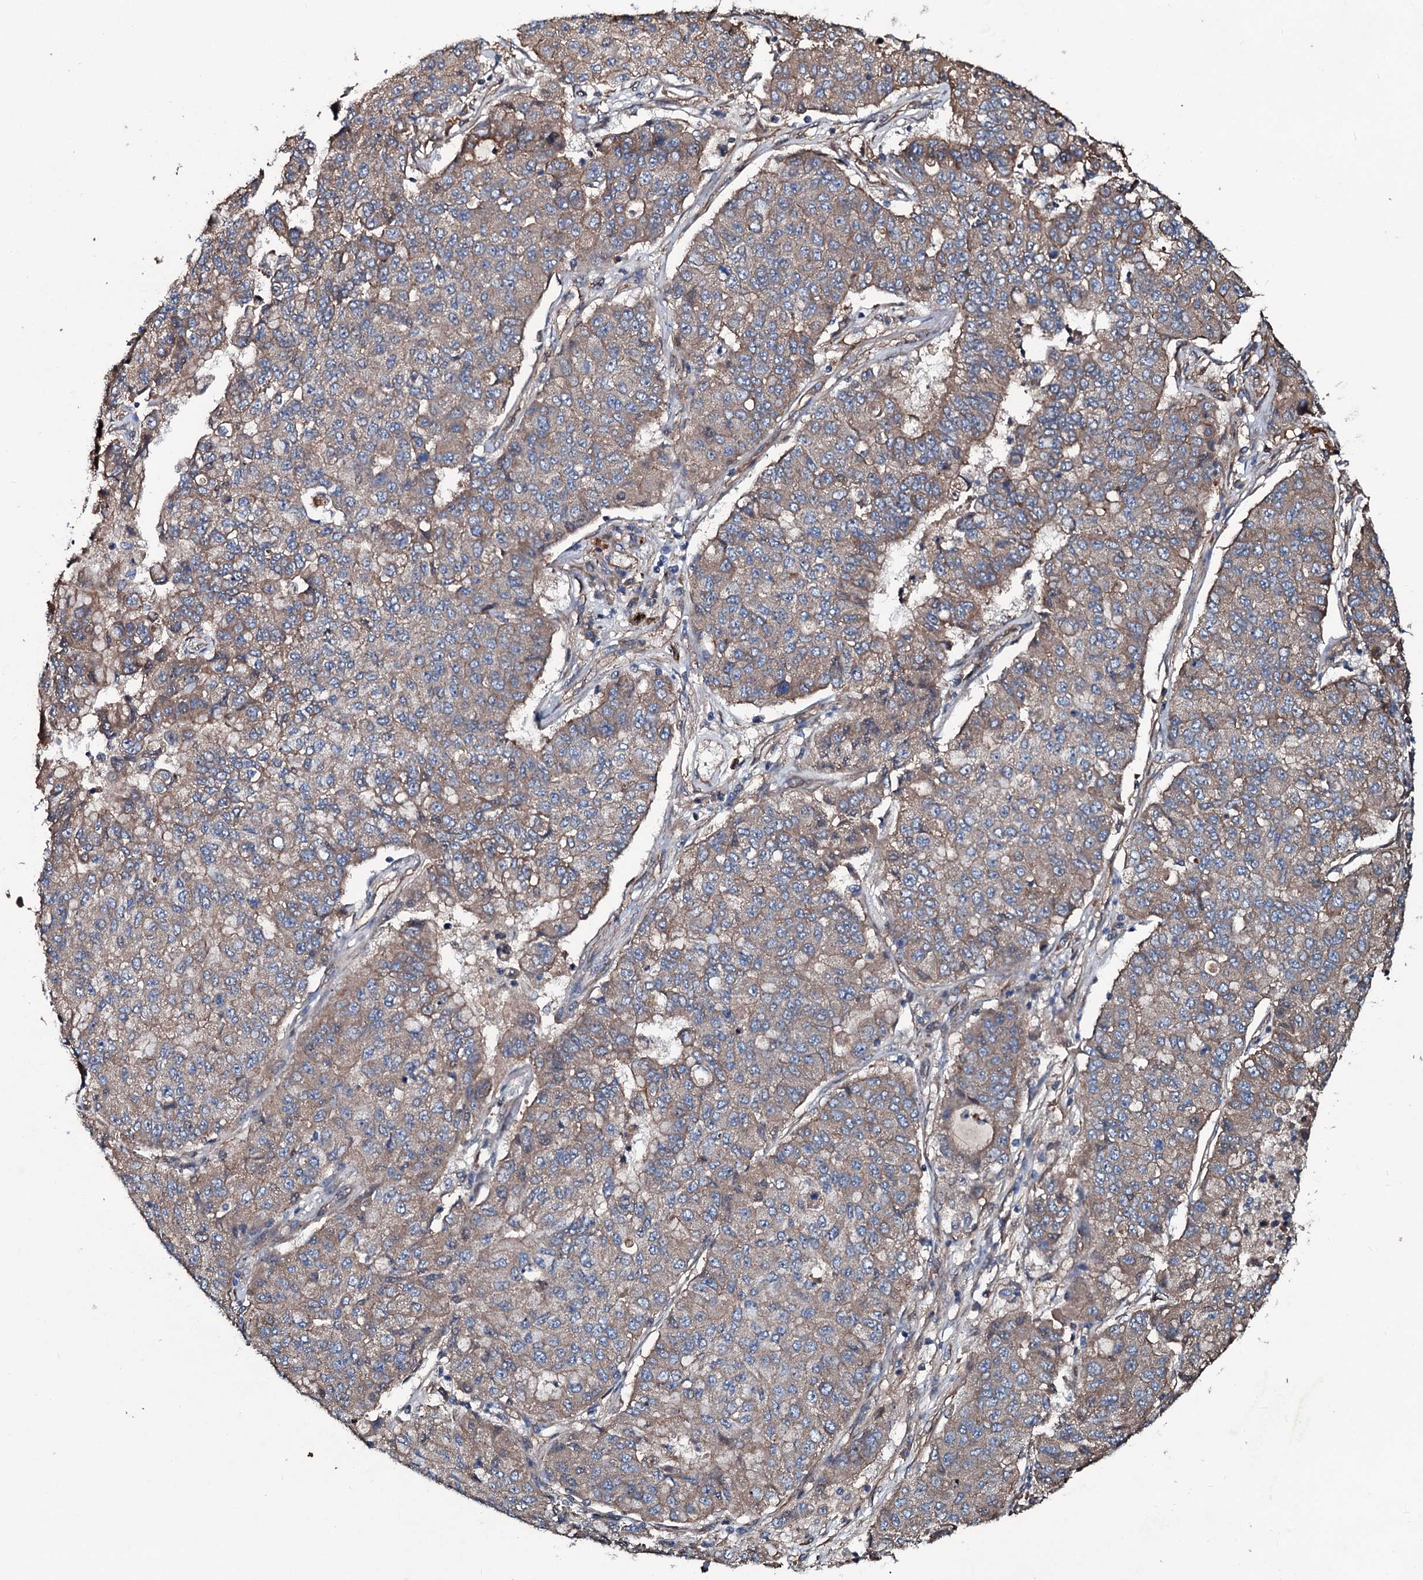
{"staining": {"intensity": "moderate", "quantity": ">75%", "location": "cytoplasmic/membranous"}, "tissue": "lung cancer", "cell_type": "Tumor cells", "image_type": "cancer", "snomed": [{"axis": "morphology", "description": "Squamous cell carcinoma, NOS"}, {"axis": "topography", "description": "Lung"}], "caption": "Human lung cancer (squamous cell carcinoma) stained with a protein marker displays moderate staining in tumor cells.", "gene": "DMAC2", "patient": {"sex": "male", "age": 74}}